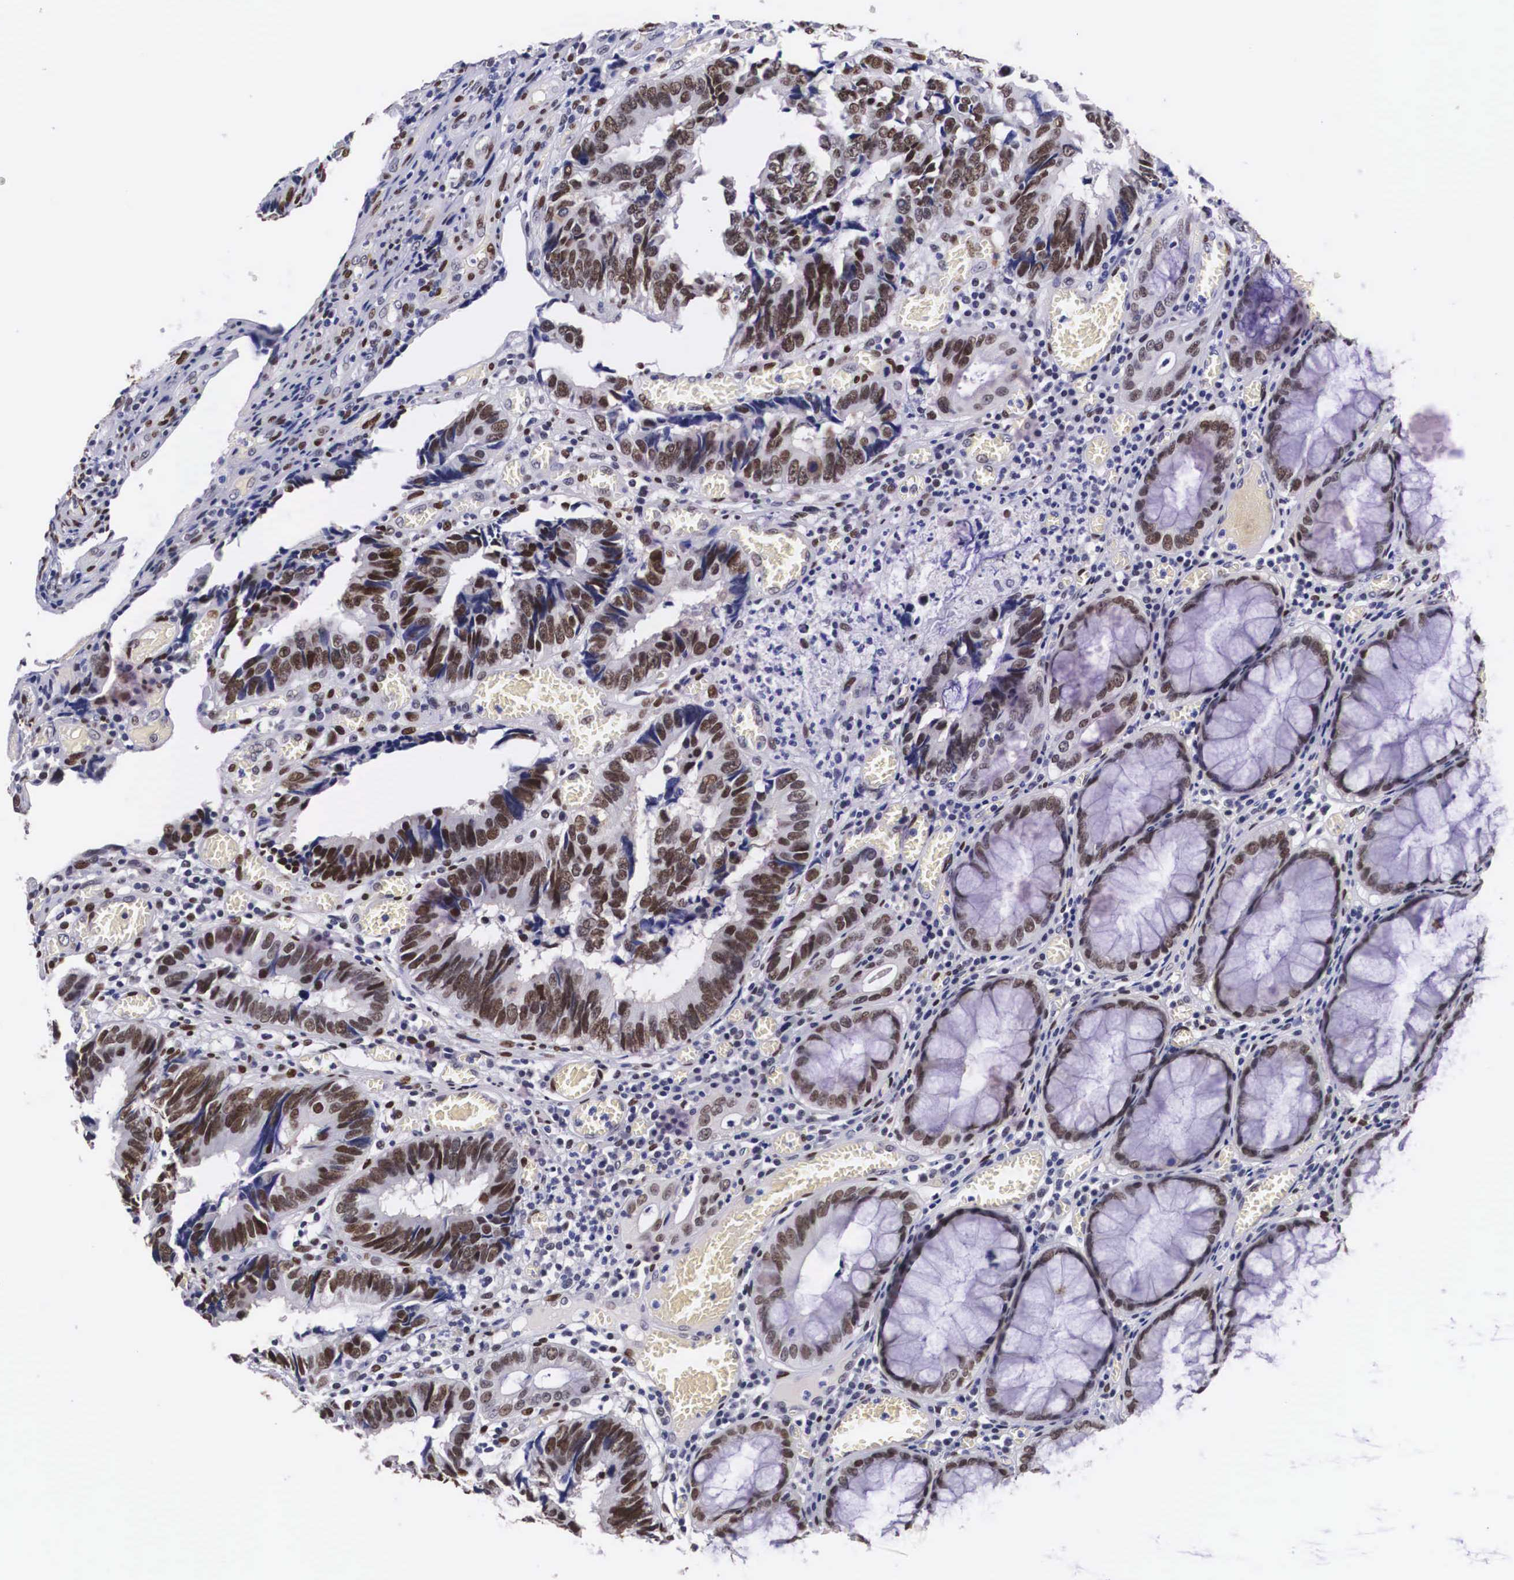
{"staining": {"intensity": "strong", "quantity": "25%-75%", "location": "nuclear"}, "tissue": "colorectal cancer", "cell_type": "Tumor cells", "image_type": "cancer", "snomed": [{"axis": "morphology", "description": "Adenocarcinoma, NOS"}, {"axis": "topography", "description": "Rectum"}], "caption": "Protein positivity by immunohistochemistry reveals strong nuclear staining in about 25%-75% of tumor cells in colorectal cancer.", "gene": "KHDRBS3", "patient": {"sex": "female", "age": 98}}